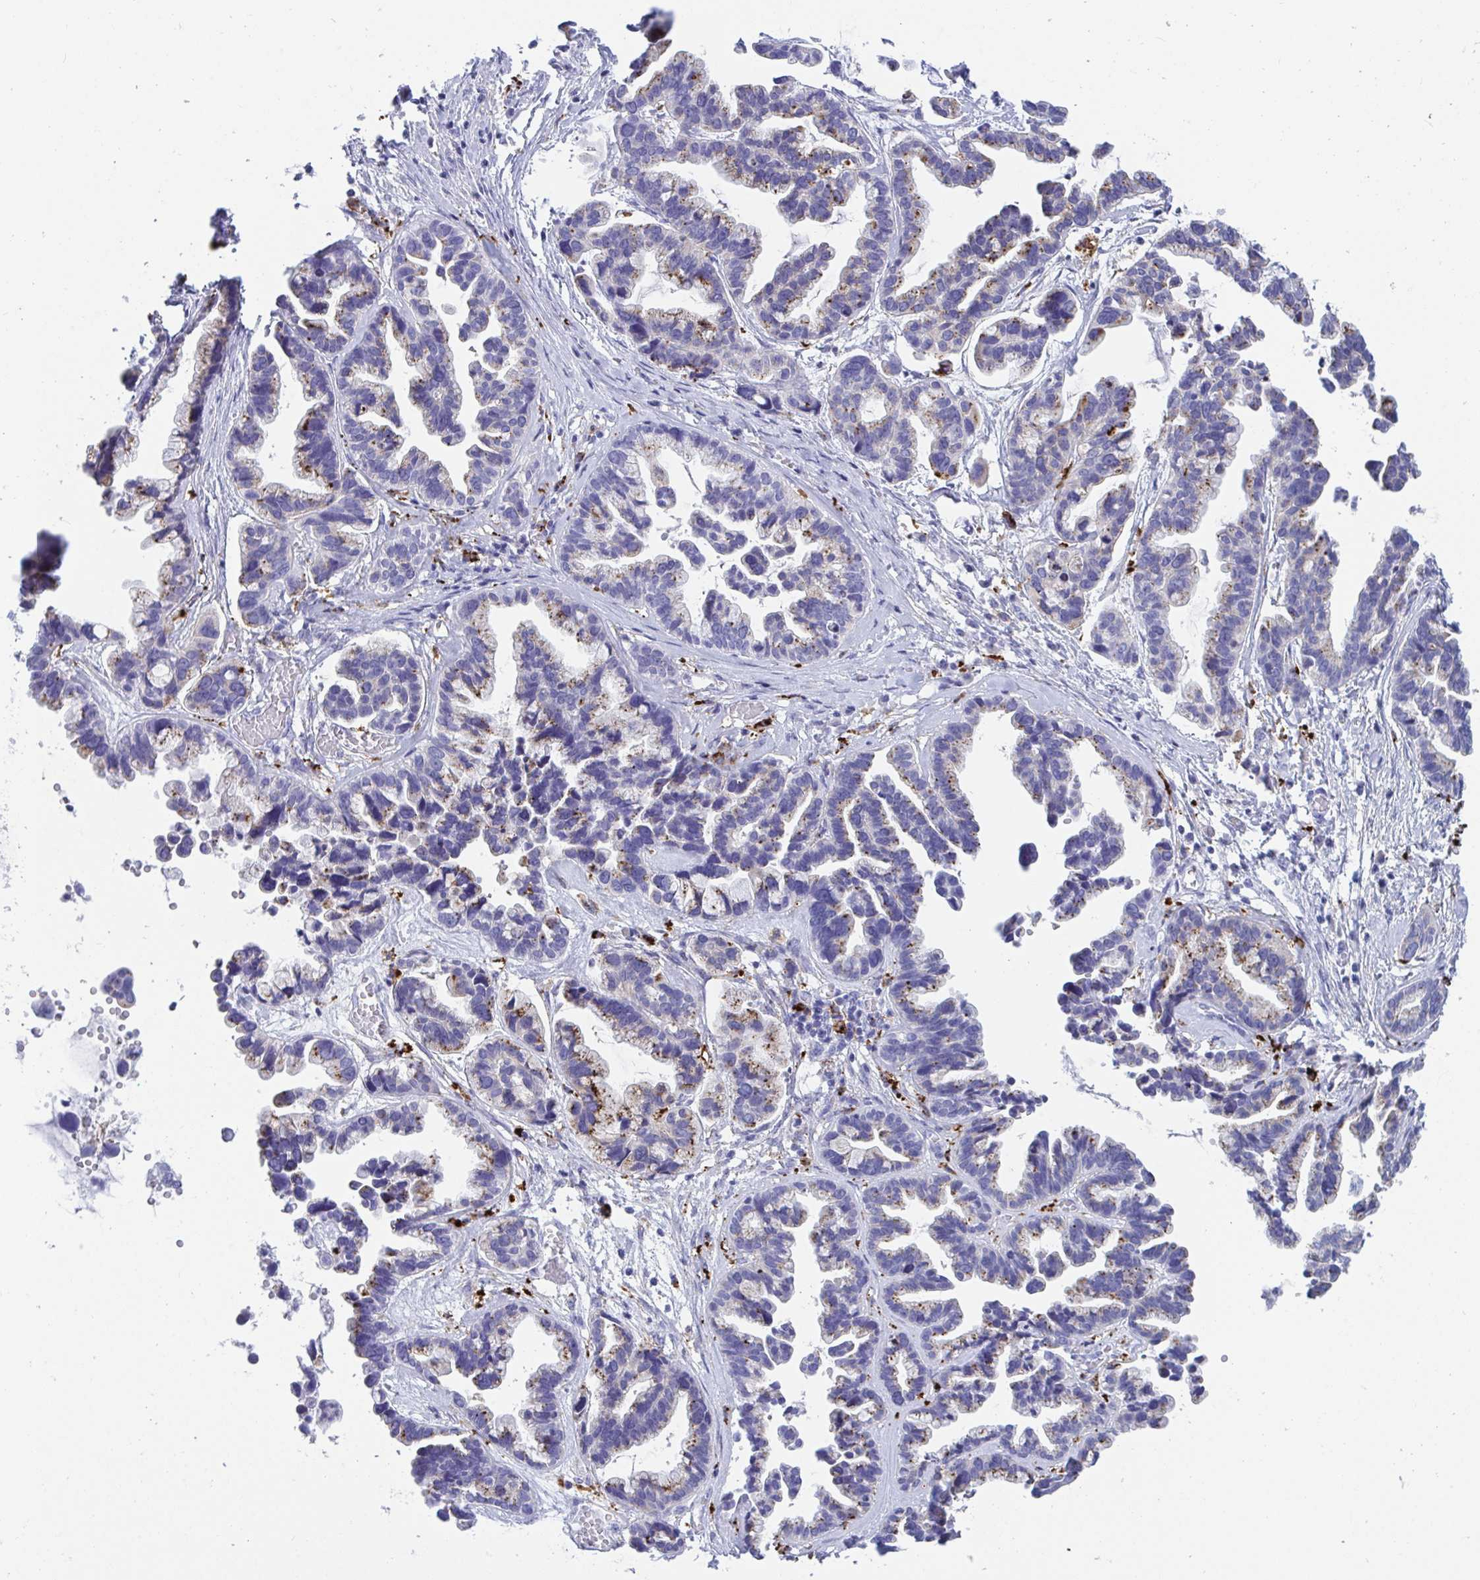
{"staining": {"intensity": "moderate", "quantity": "25%-75%", "location": "cytoplasmic/membranous"}, "tissue": "ovarian cancer", "cell_type": "Tumor cells", "image_type": "cancer", "snomed": [{"axis": "morphology", "description": "Cystadenocarcinoma, serous, NOS"}, {"axis": "topography", "description": "Ovary"}], "caption": "Tumor cells reveal medium levels of moderate cytoplasmic/membranous staining in approximately 25%-75% of cells in serous cystadenocarcinoma (ovarian). The staining is performed using DAB brown chromogen to label protein expression. The nuclei are counter-stained blue using hematoxylin.", "gene": "CPVL", "patient": {"sex": "female", "age": 56}}